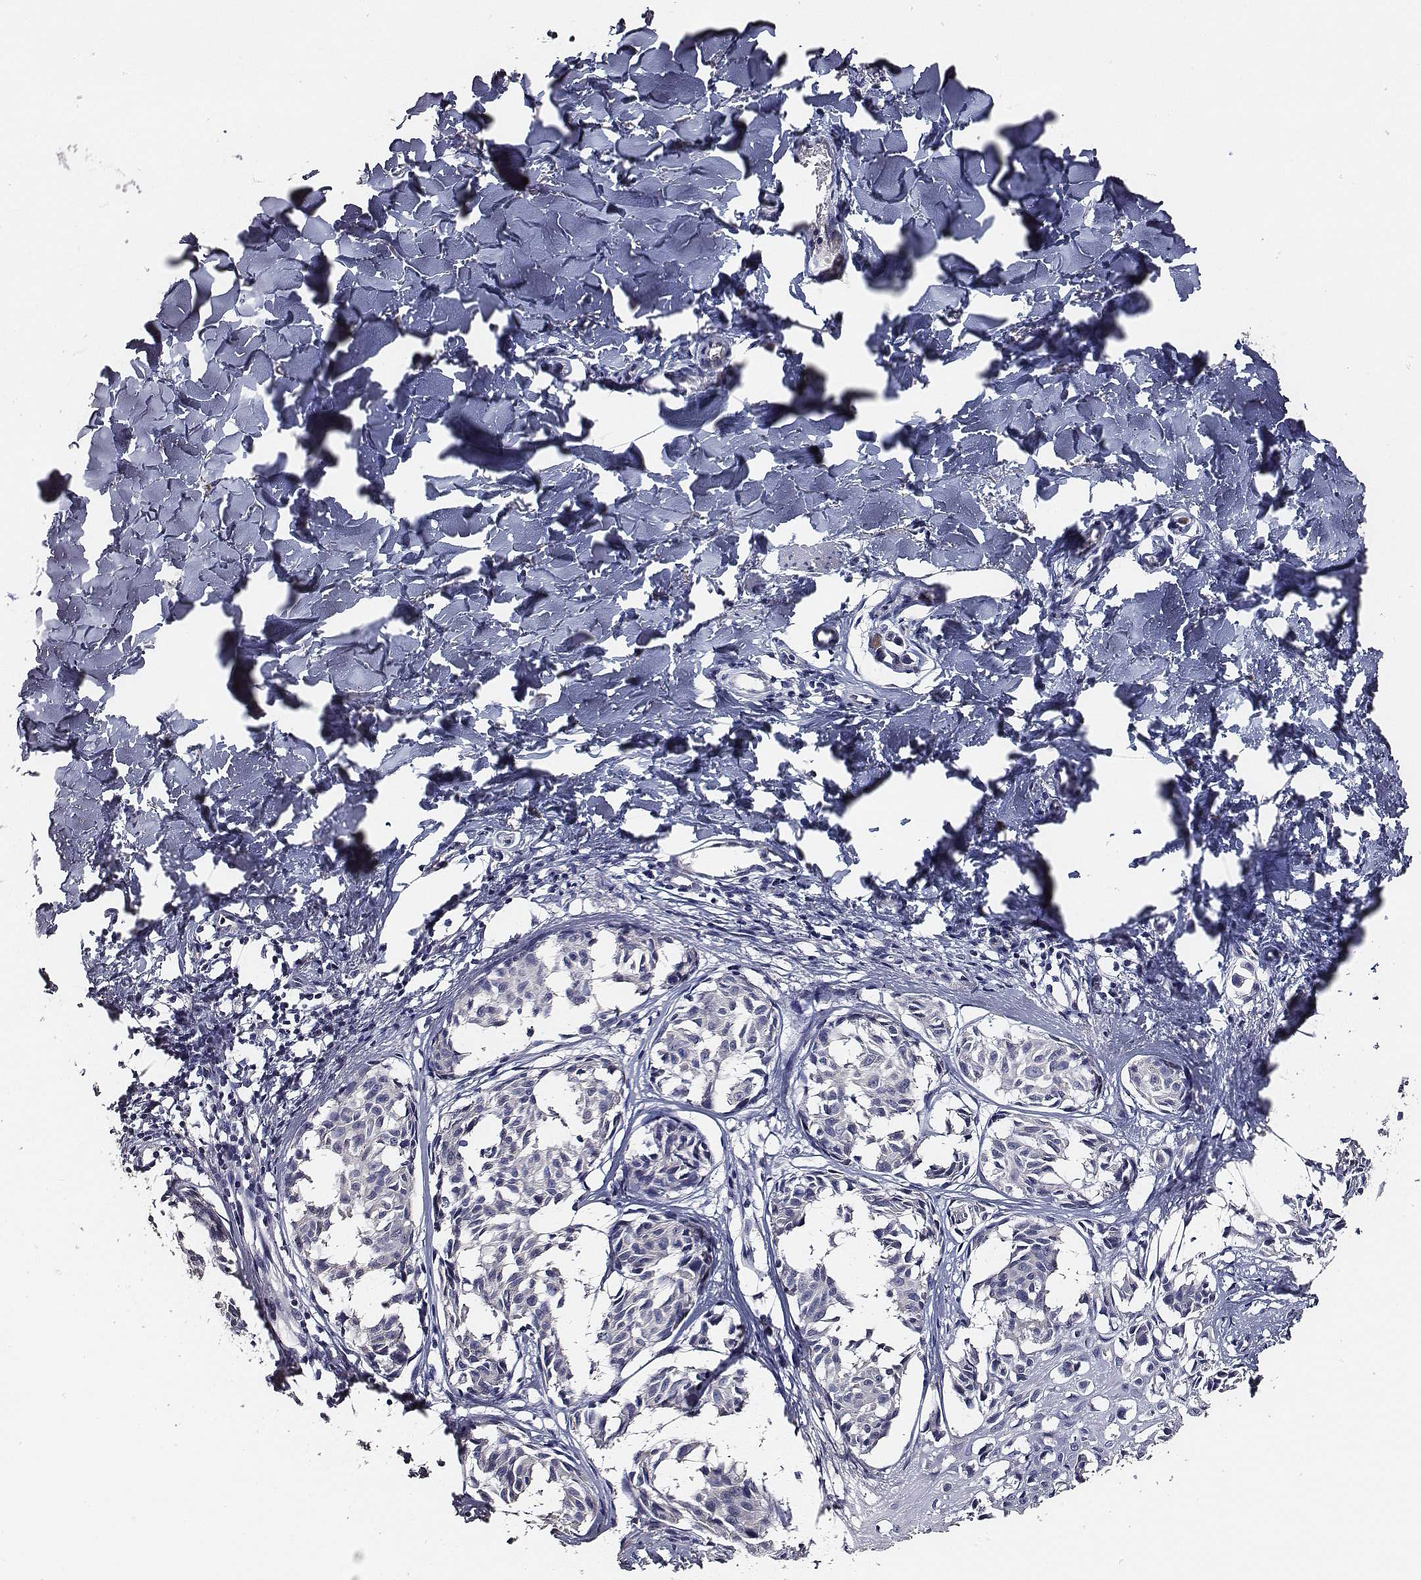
{"staining": {"intensity": "negative", "quantity": "none", "location": "none"}, "tissue": "melanoma", "cell_type": "Tumor cells", "image_type": "cancer", "snomed": [{"axis": "morphology", "description": "Malignant melanoma, NOS"}, {"axis": "topography", "description": "Skin"}], "caption": "A photomicrograph of melanoma stained for a protein reveals no brown staining in tumor cells.", "gene": "AADAT", "patient": {"sex": "male", "age": 51}}